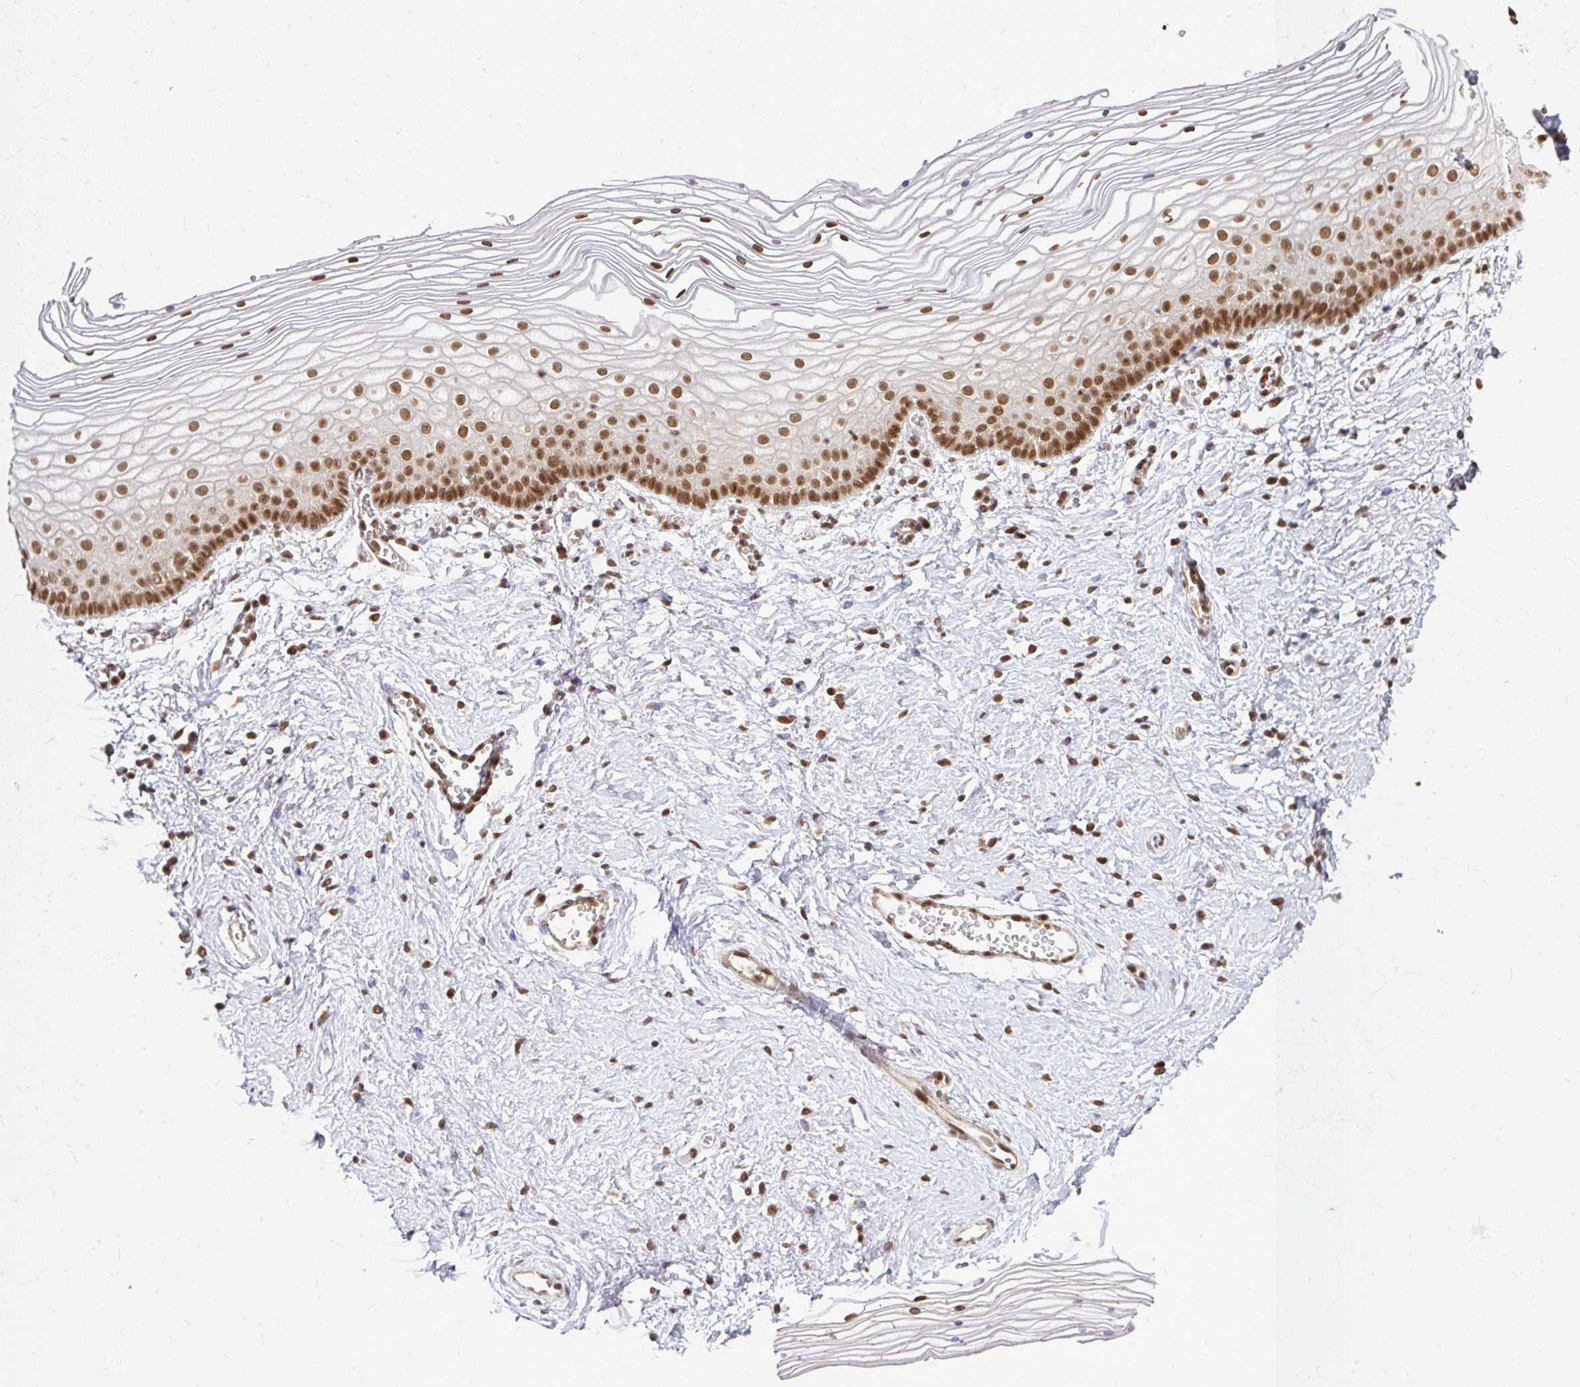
{"staining": {"intensity": "strong", "quantity": ">75%", "location": "nuclear"}, "tissue": "vagina", "cell_type": "Squamous epithelial cells", "image_type": "normal", "snomed": [{"axis": "morphology", "description": "Normal tissue, NOS"}, {"axis": "topography", "description": "Vagina"}], "caption": "Vagina was stained to show a protein in brown. There is high levels of strong nuclear staining in approximately >75% of squamous epithelial cells.", "gene": "XPO1", "patient": {"sex": "female", "age": 56}}